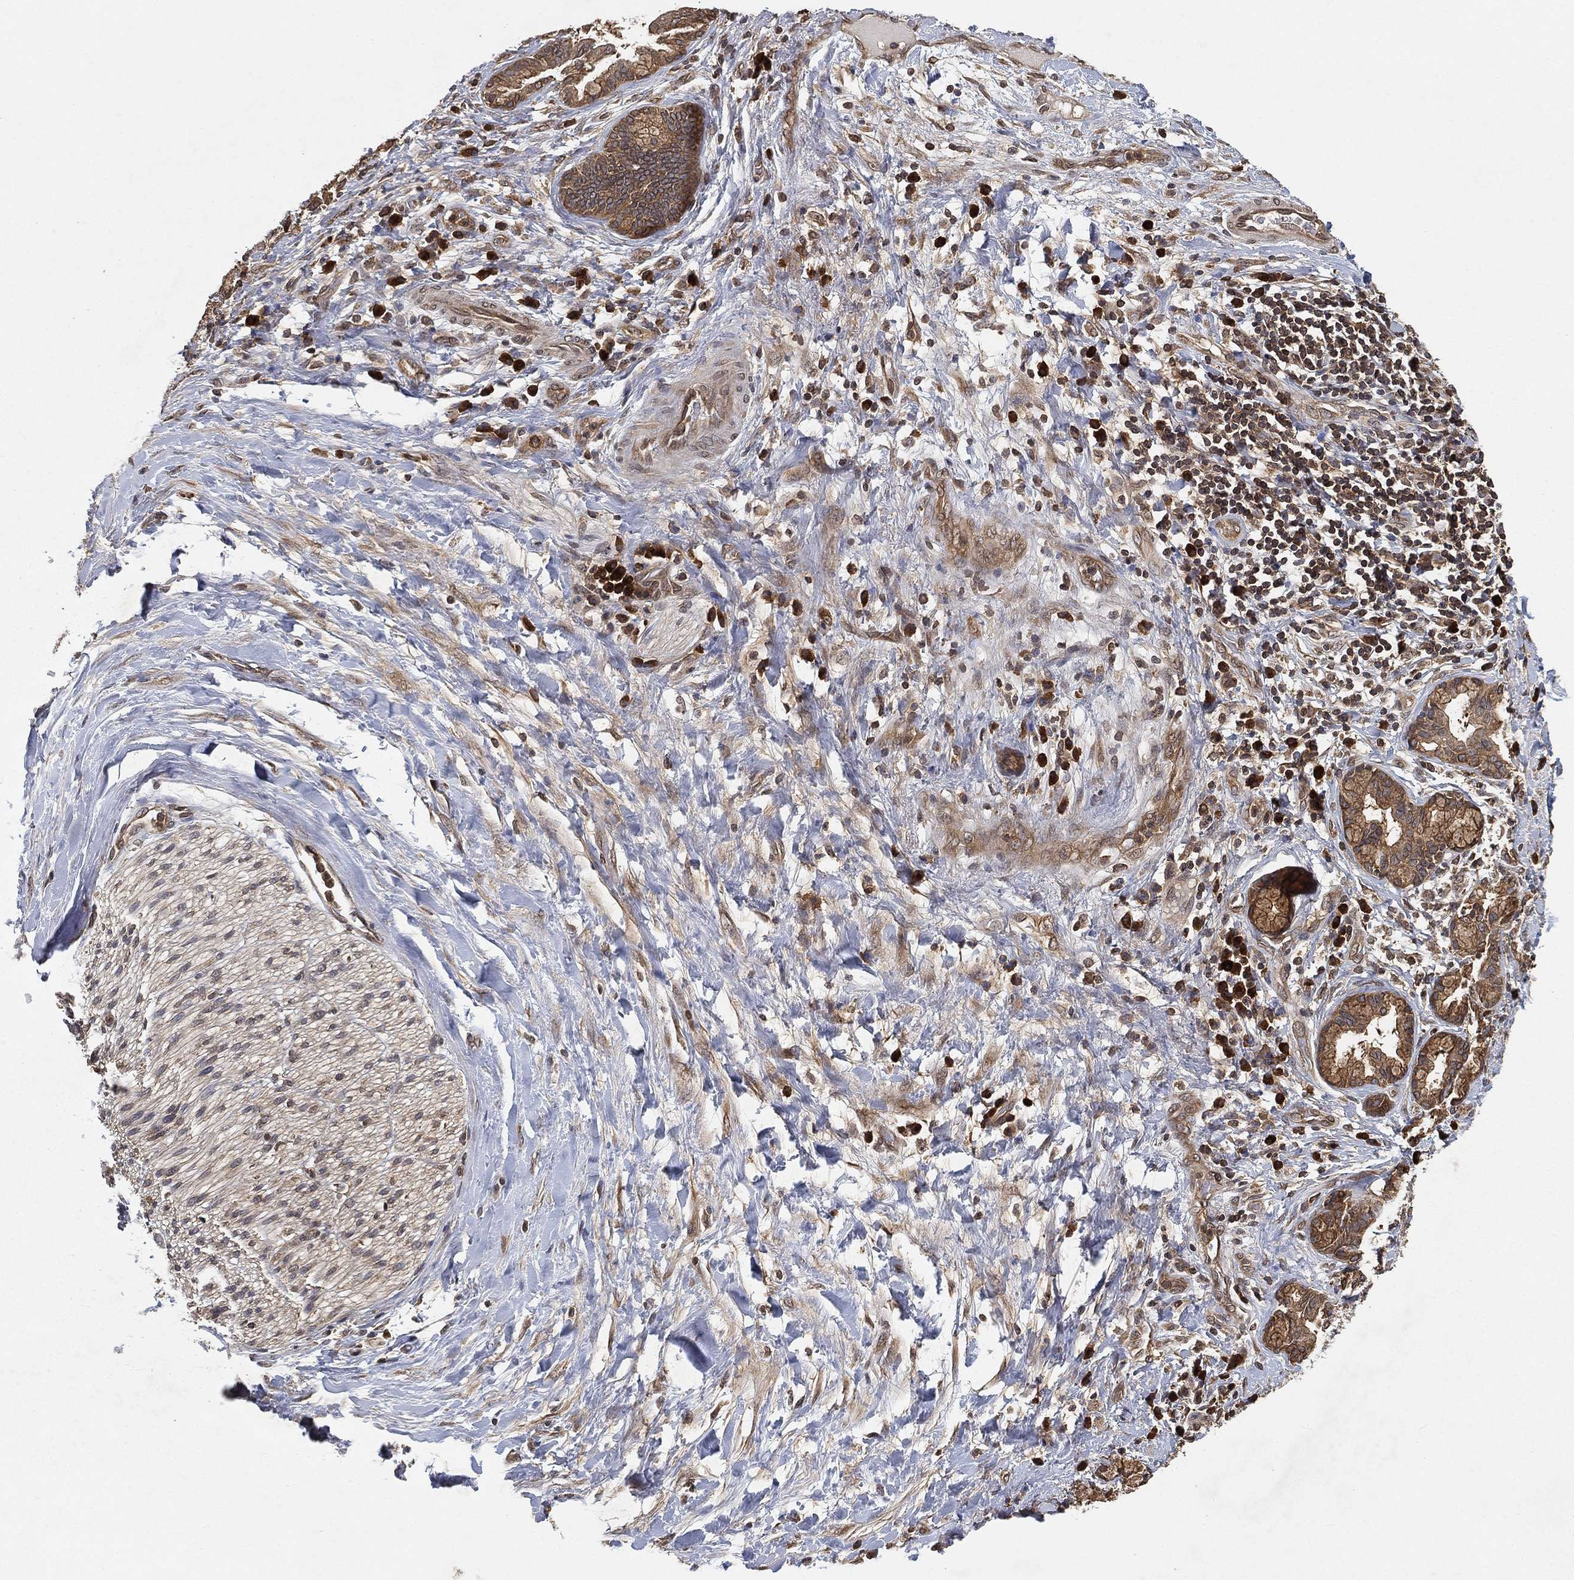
{"staining": {"intensity": "moderate", "quantity": ">75%", "location": "cytoplasmic/membranous"}, "tissue": "liver cancer", "cell_type": "Tumor cells", "image_type": "cancer", "snomed": [{"axis": "morphology", "description": "Cholangiocarcinoma"}, {"axis": "topography", "description": "Liver"}], "caption": "Protein staining reveals moderate cytoplasmic/membranous positivity in about >75% of tumor cells in liver cancer (cholangiocarcinoma).", "gene": "UBA5", "patient": {"sex": "female", "age": 73}}